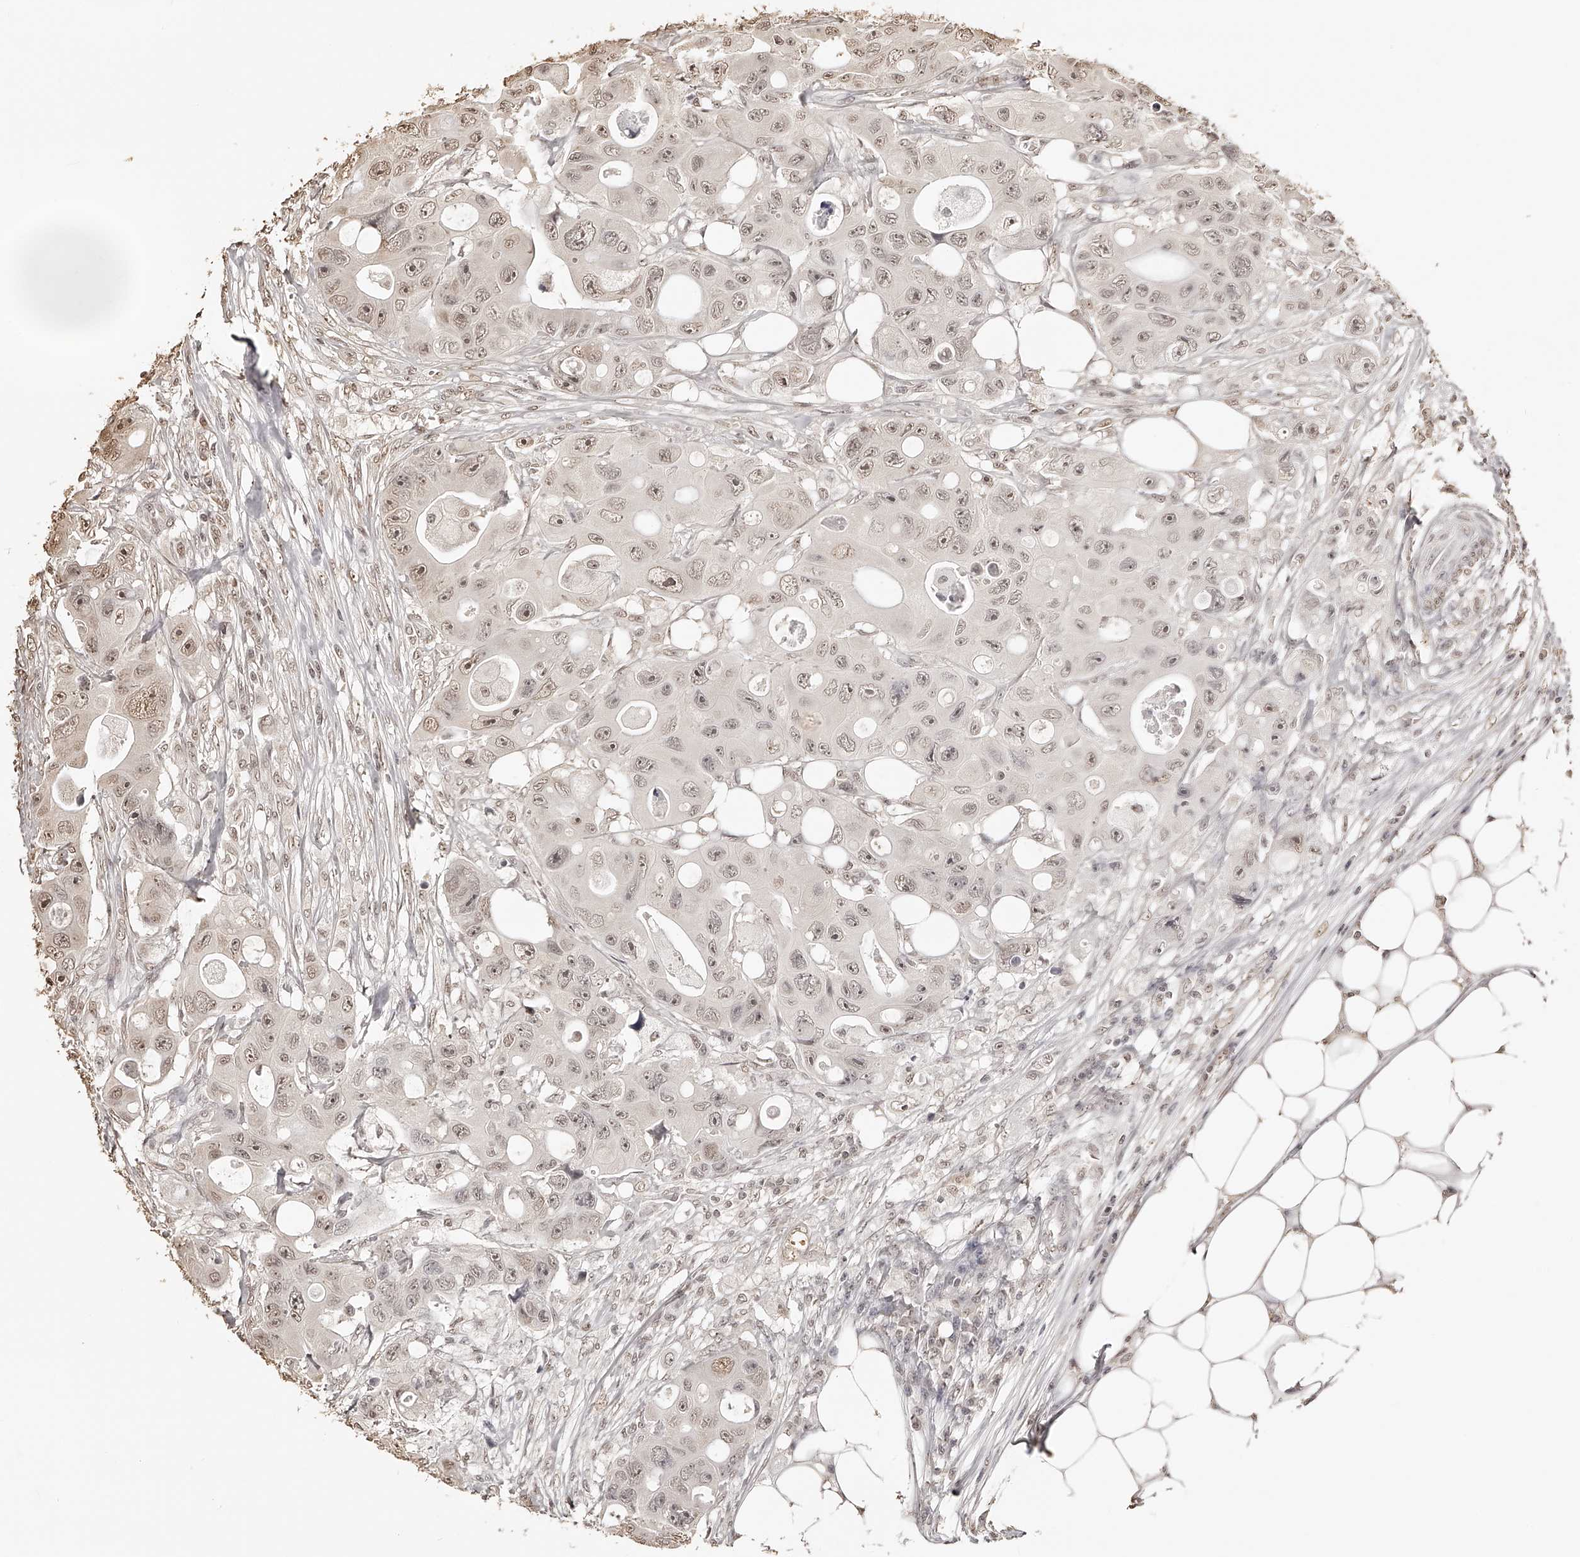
{"staining": {"intensity": "weak", "quantity": ">75%", "location": "nuclear"}, "tissue": "colorectal cancer", "cell_type": "Tumor cells", "image_type": "cancer", "snomed": [{"axis": "morphology", "description": "Adenocarcinoma, NOS"}, {"axis": "topography", "description": "Colon"}], "caption": "An IHC micrograph of tumor tissue is shown. Protein staining in brown highlights weak nuclear positivity in colorectal cancer (adenocarcinoma) within tumor cells.", "gene": "ZNF503", "patient": {"sex": "female", "age": 46}}